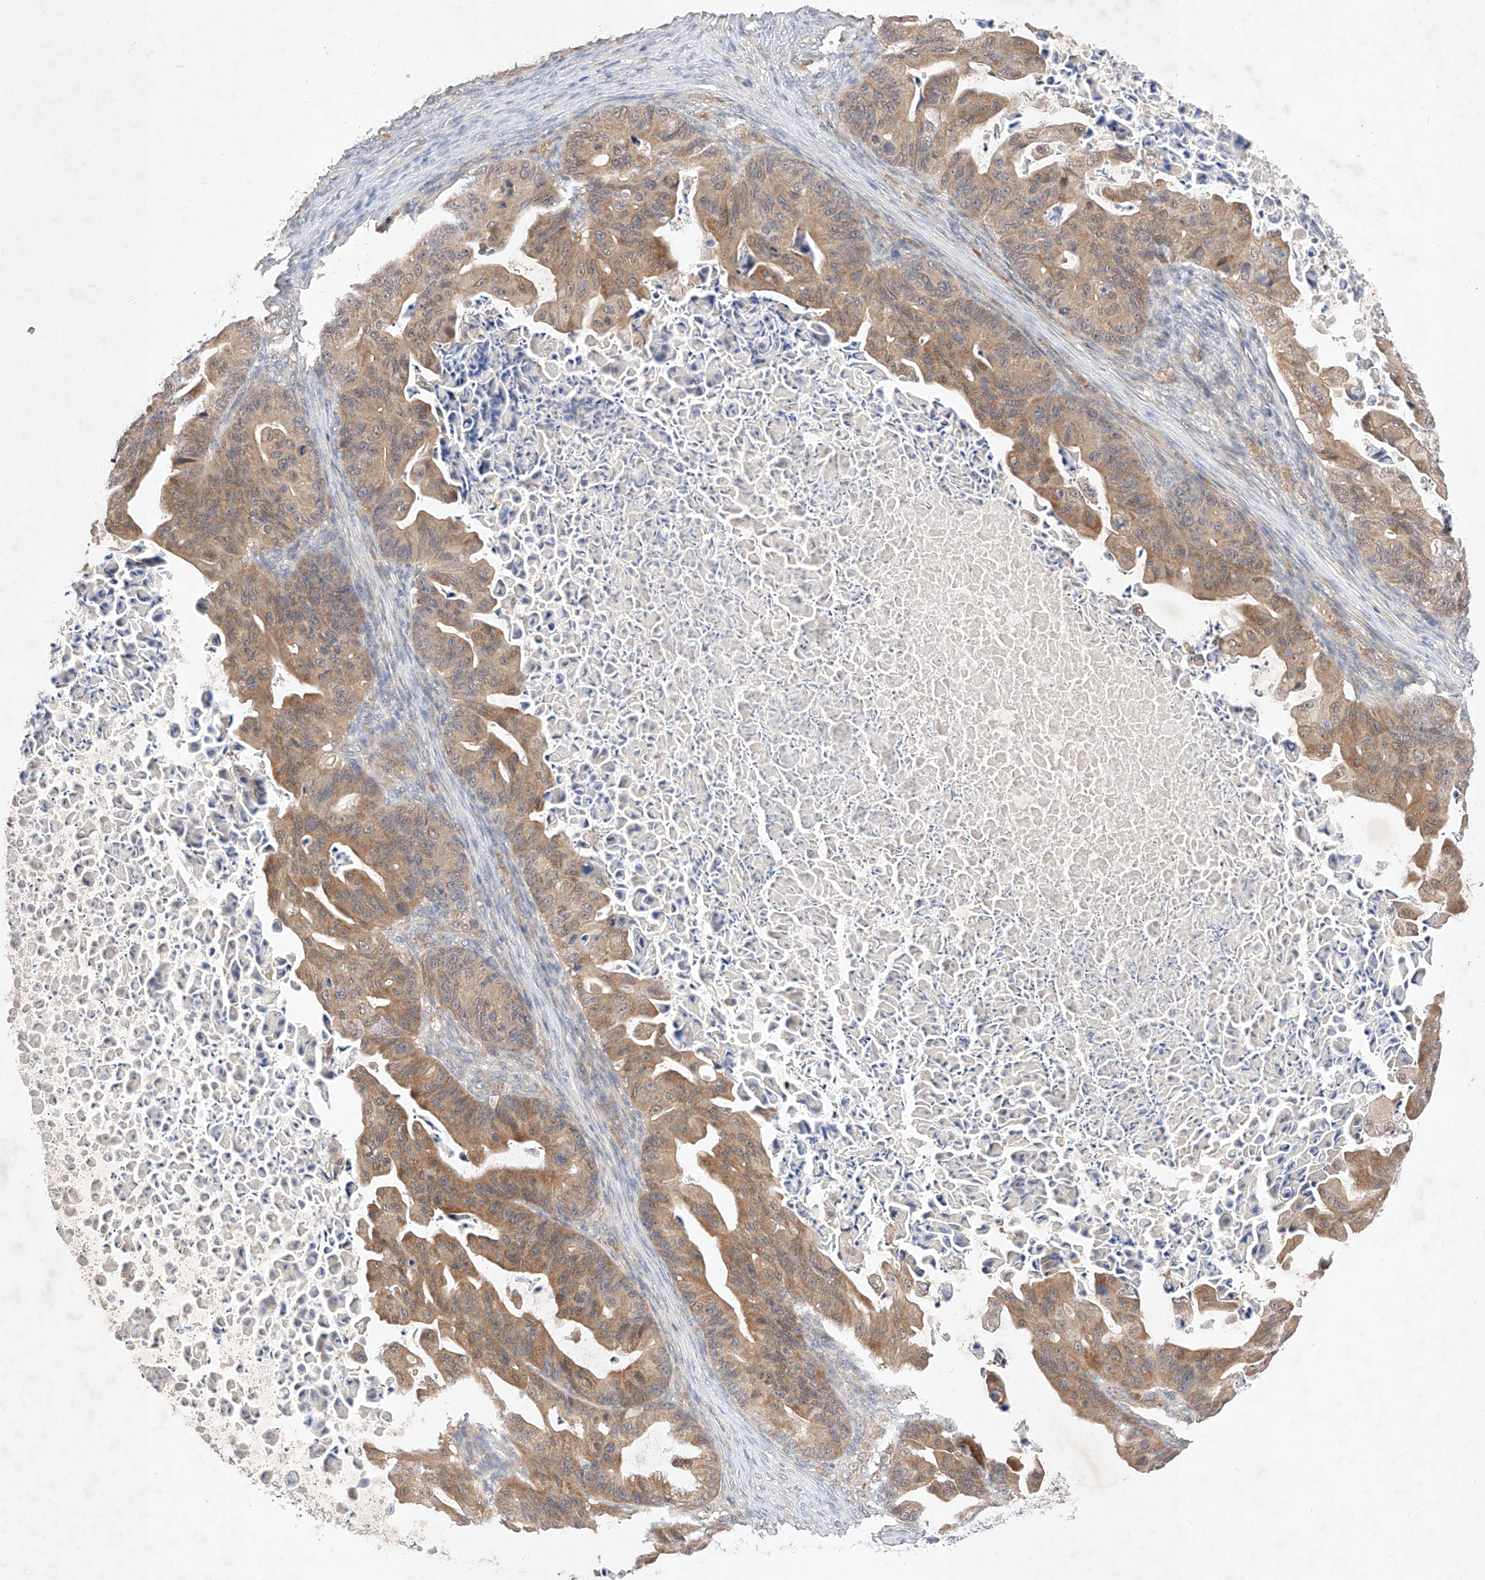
{"staining": {"intensity": "moderate", "quantity": "25%-75%", "location": "cytoplasmic/membranous"}, "tissue": "ovarian cancer", "cell_type": "Tumor cells", "image_type": "cancer", "snomed": [{"axis": "morphology", "description": "Cystadenocarcinoma, mucinous, NOS"}, {"axis": "topography", "description": "Ovary"}], "caption": "Ovarian cancer stained for a protein displays moderate cytoplasmic/membranous positivity in tumor cells.", "gene": "ZNF124", "patient": {"sex": "female", "age": 37}}